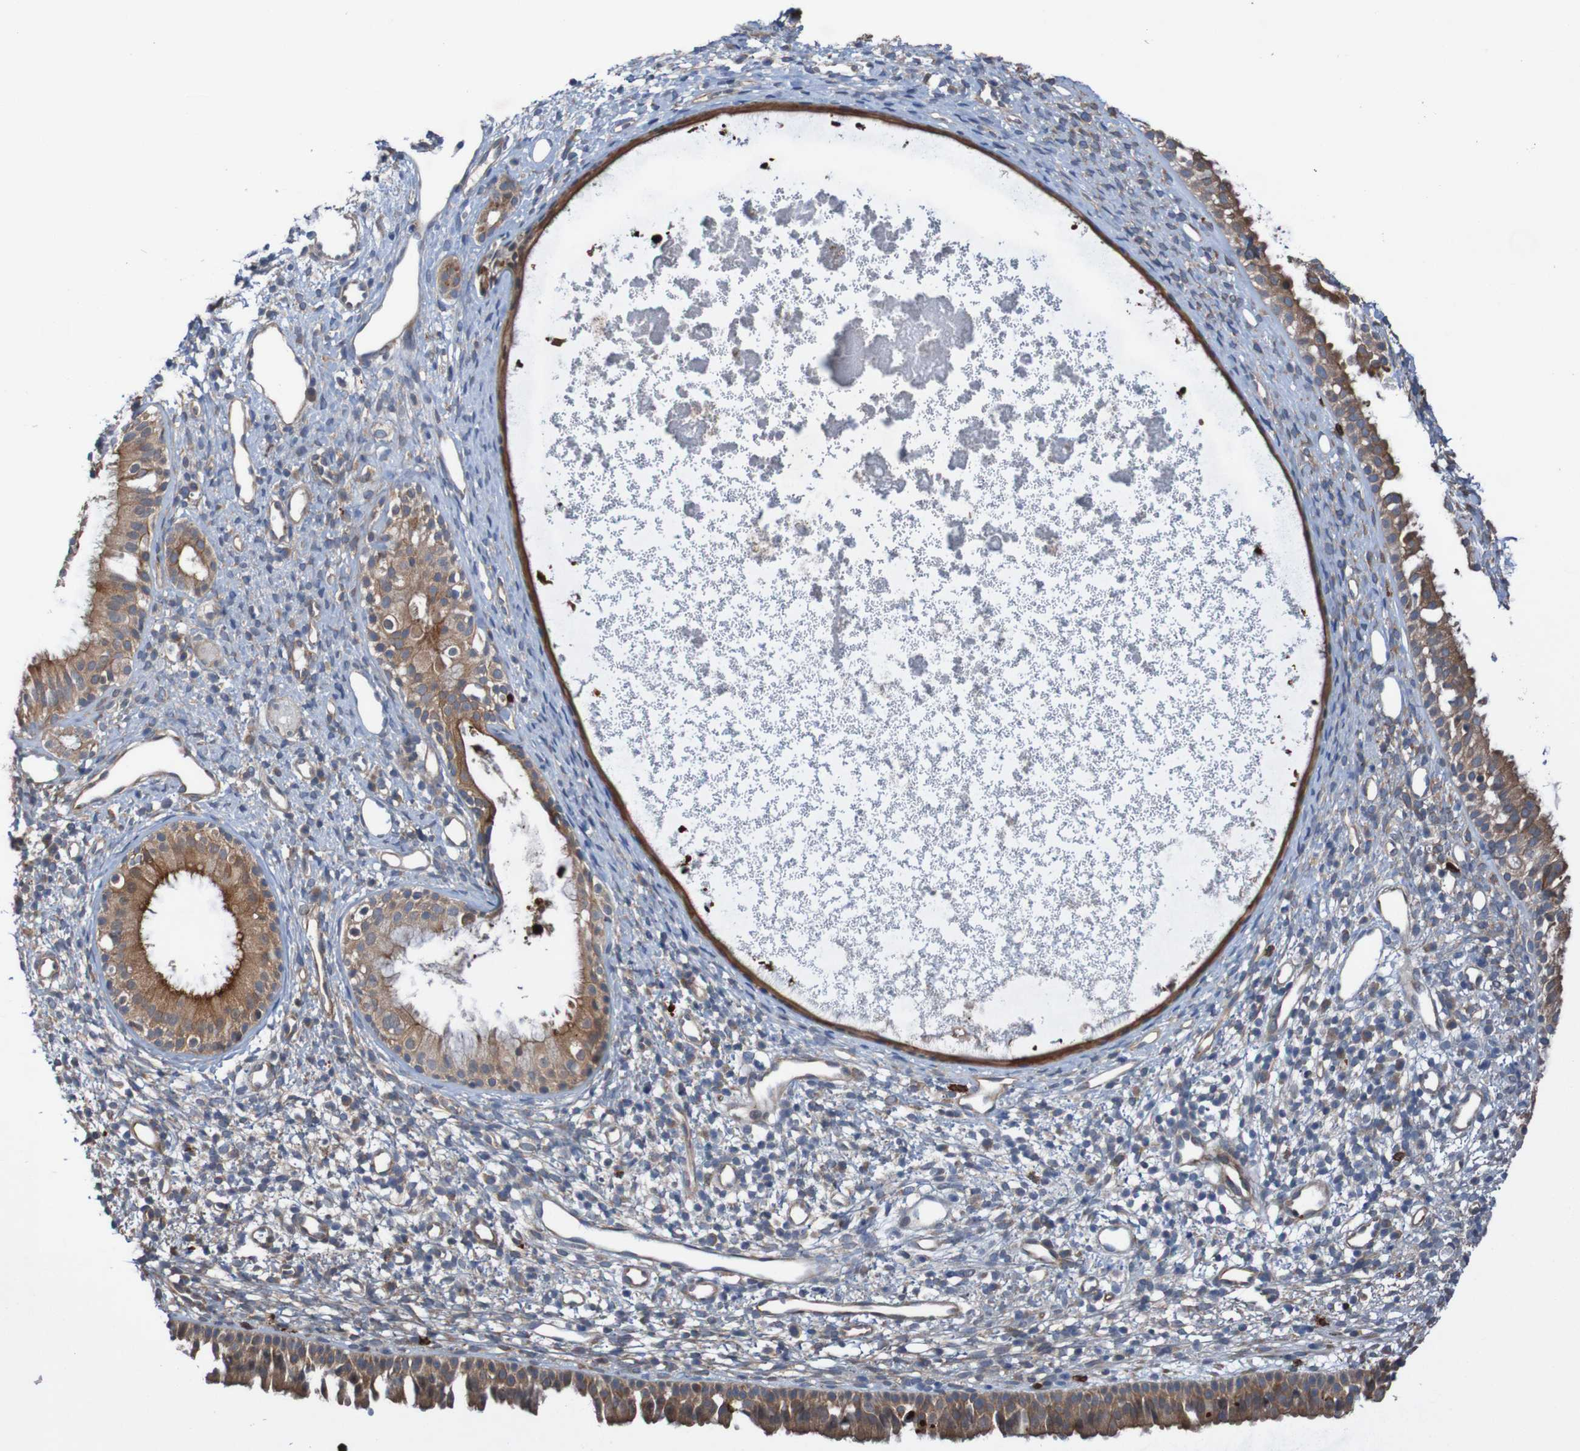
{"staining": {"intensity": "moderate", "quantity": ">75%", "location": "cytoplasmic/membranous"}, "tissue": "nasopharynx", "cell_type": "Respiratory epithelial cells", "image_type": "normal", "snomed": [{"axis": "morphology", "description": "Normal tissue, NOS"}, {"axis": "topography", "description": "Nasopharynx"}], "caption": "Moderate cytoplasmic/membranous protein staining is identified in about >75% of respiratory epithelial cells in nasopharynx. The staining is performed using DAB (3,3'-diaminobenzidine) brown chromogen to label protein expression. The nuclei are counter-stained blue using hematoxylin.", "gene": "ST8SIA6", "patient": {"sex": "male", "age": 22}}